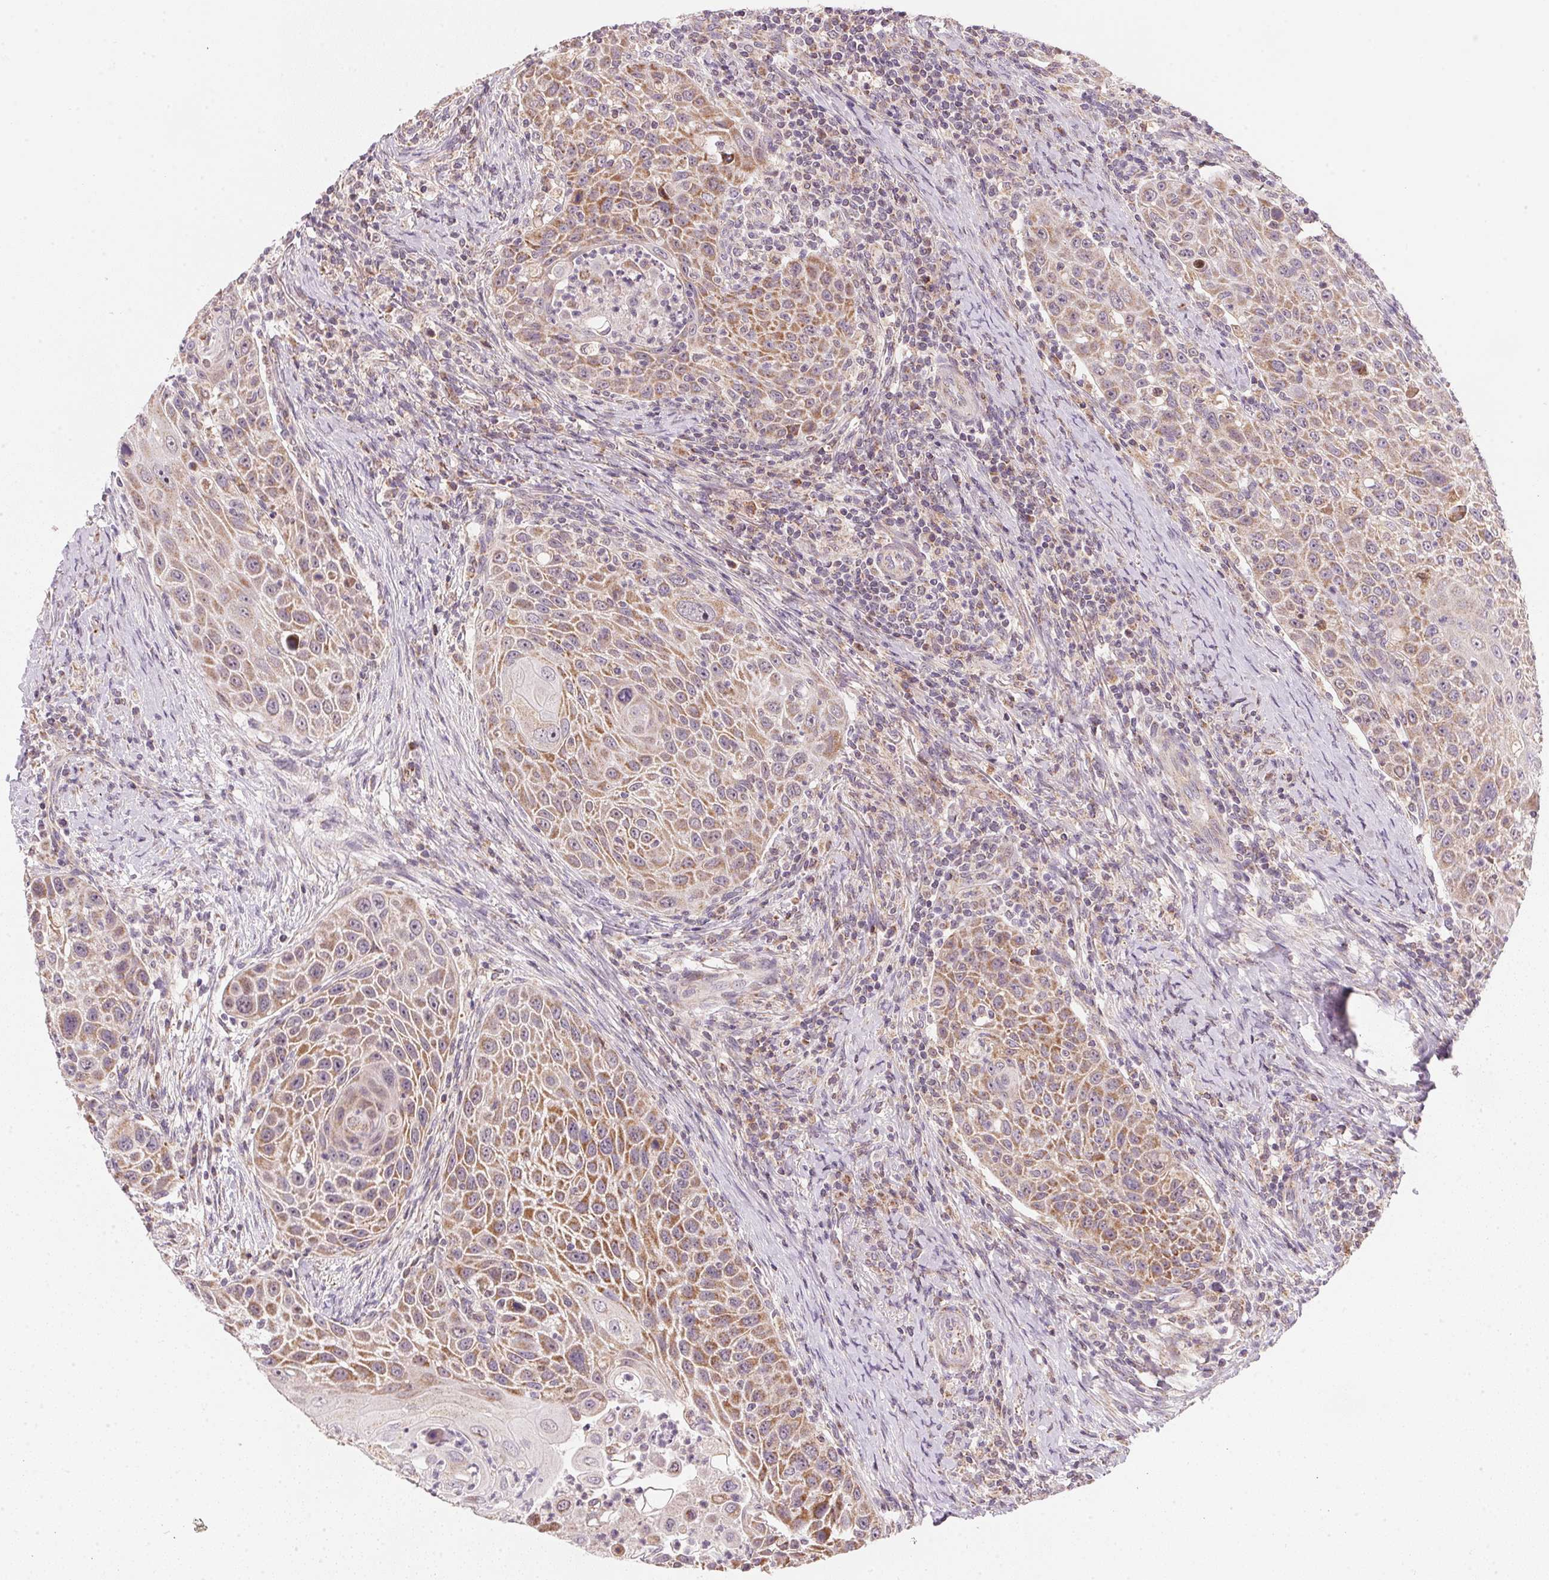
{"staining": {"intensity": "moderate", "quantity": ">75%", "location": "cytoplasmic/membranous"}, "tissue": "head and neck cancer", "cell_type": "Tumor cells", "image_type": "cancer", "snomed": [{"axis": "morphology", "description": "Squamous cell carcinoma, NOS"}, {"axis": "topography", "description": "Head-Neck"}], "caption": "A brown stain shows moderate cytoplasmic/membranous expression of a protein in human head and neck squamous cell carcinoma tumor cells.", "gene": "COQ7", "patient": {"sex": "male", "age": 69}}